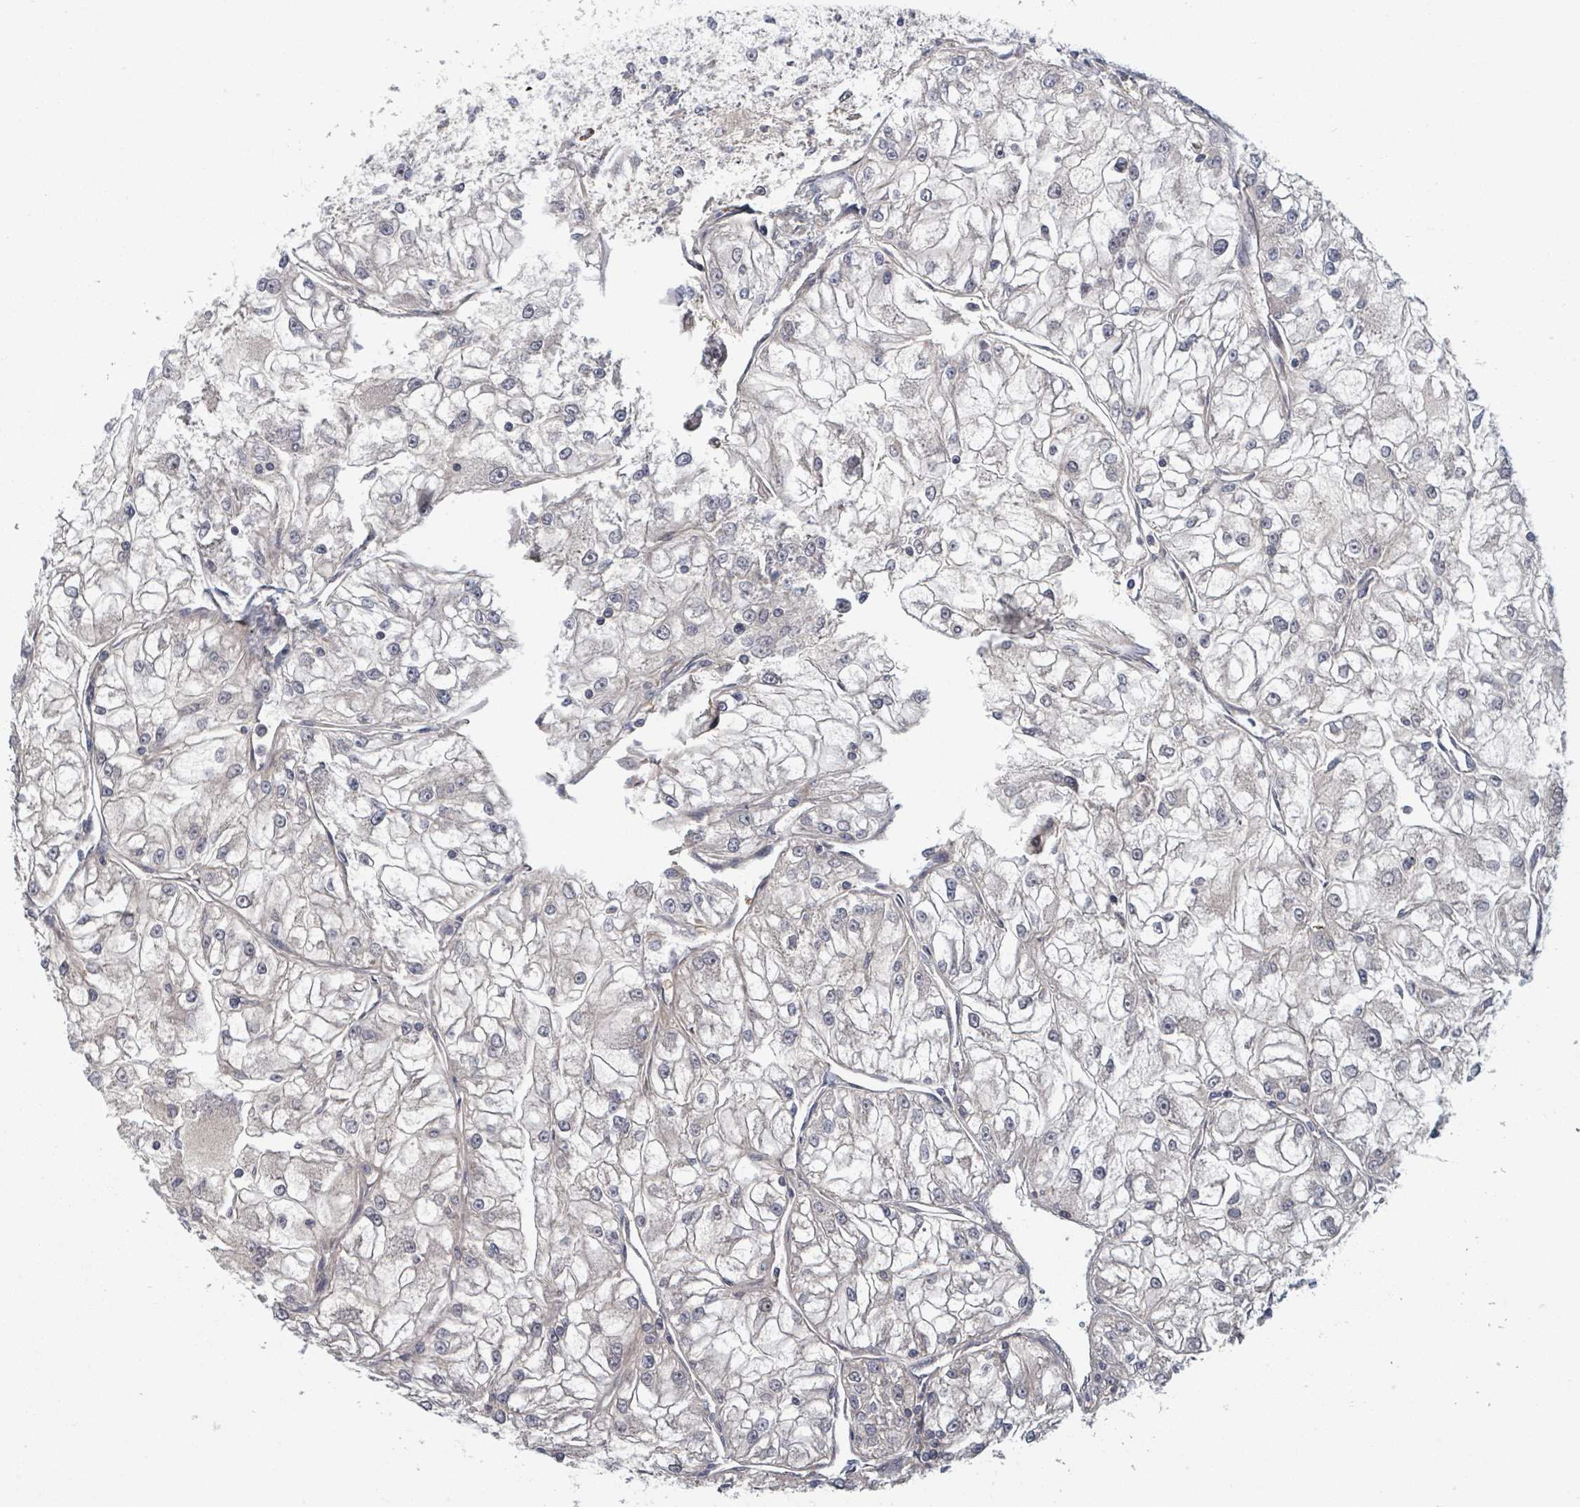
{"staining": {"intensity": "negative", "quantity": "none", "location": "none"}, "tissue": "renal cancer", "cell_type": "Tumor cells", "image_type": "cancer", "snomed": [{"axis": "morphology", "description": "Adenocarcinoma, NOS"}, {"axis": "topography", "description": "Kidney"}], "caption": "Tumor cells show no significant protein positivity in renal adenocarcinoma.", "gene": "GABBR1", "patient": {"sex": "female", "age": 72}}